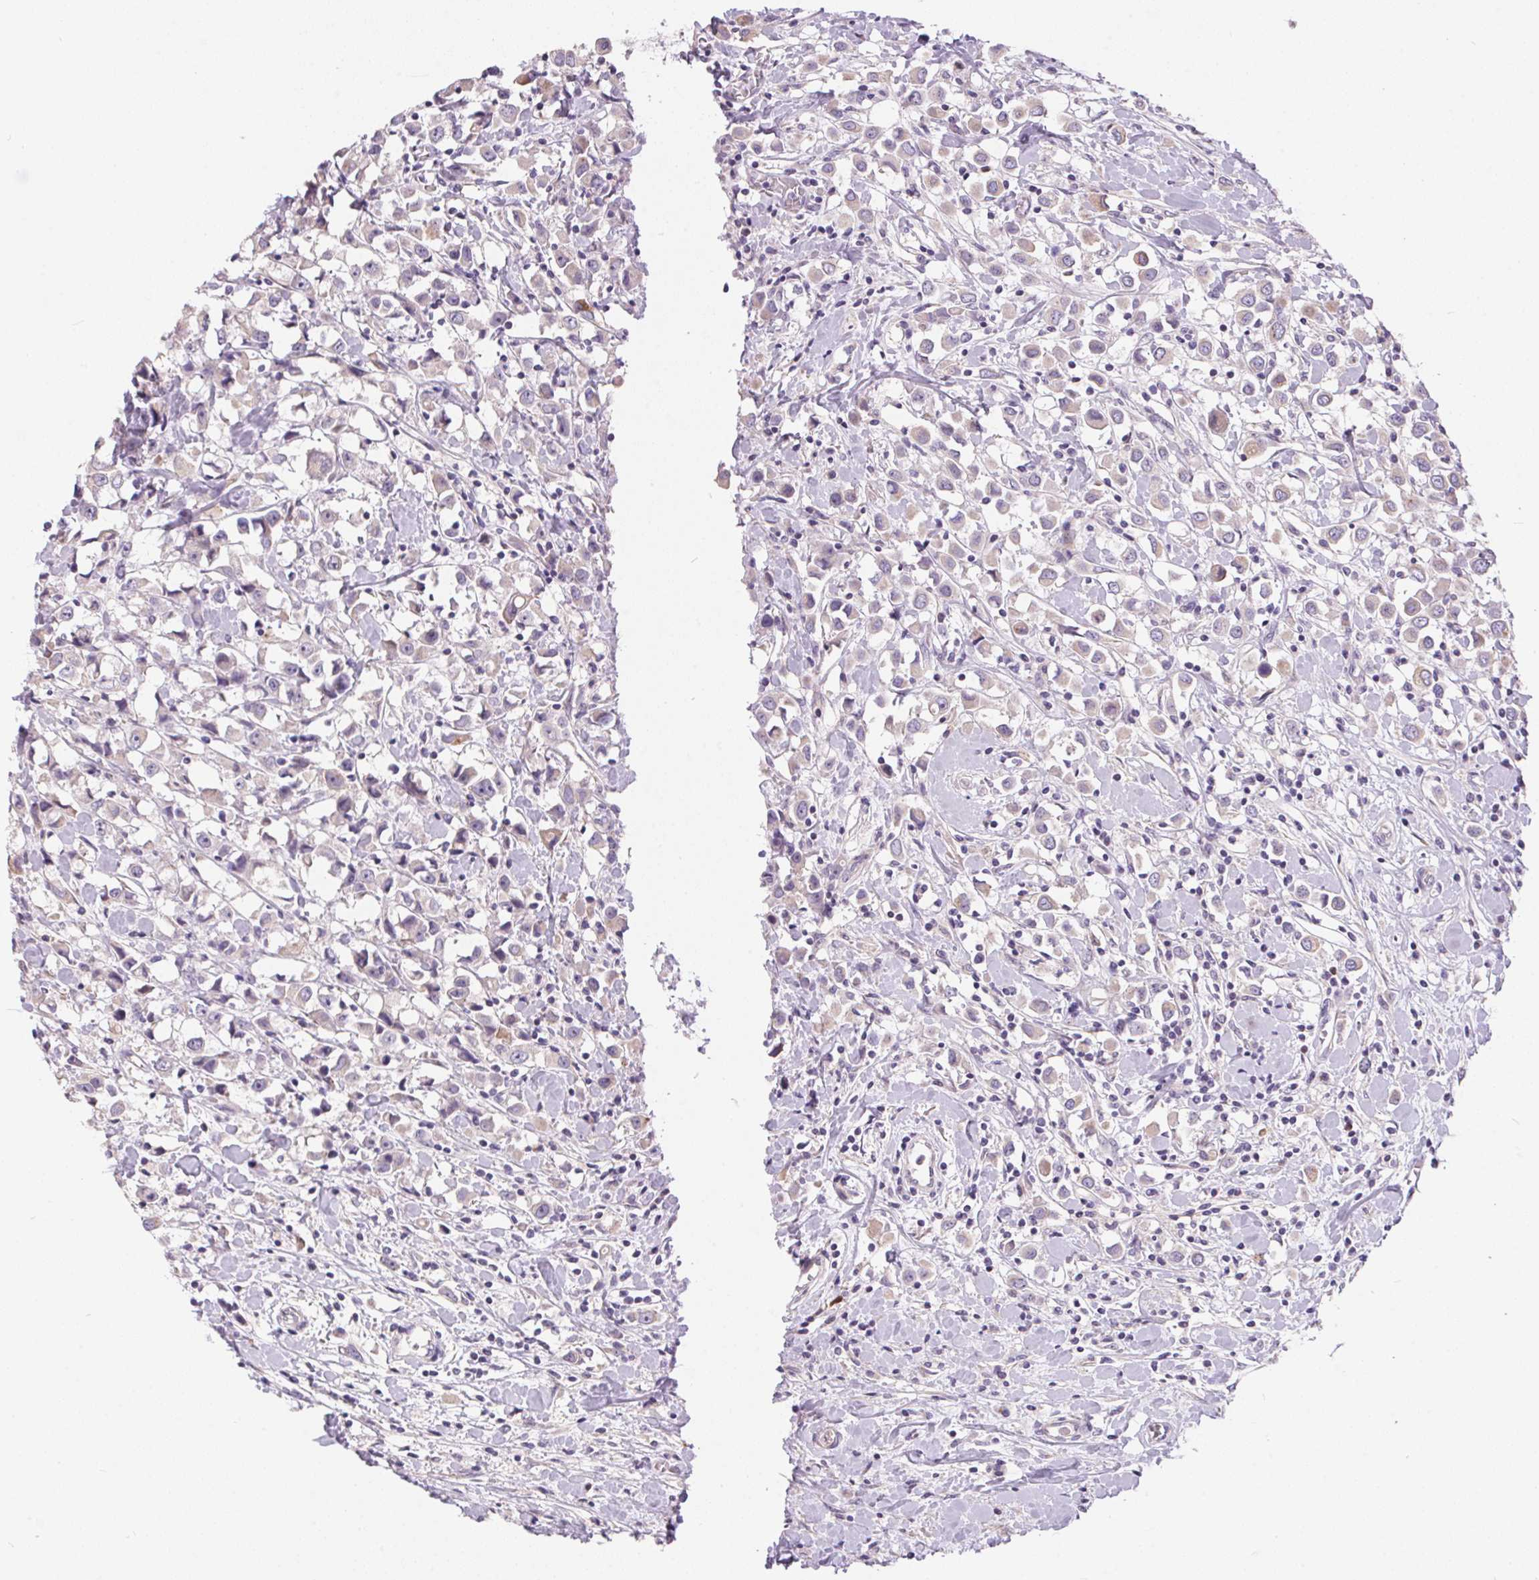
{"staining": {"intensity": "negative", "quantity": "none", "location": "none"}, "tissue": "breast cancer", "cell_type": "Tumor cells", "image_type": "cancer", "snomed": [{"axis": "morphology", "description": "Duct carcinoma"}, {"axis": "topography", "description": "Breast"}], "caption": "The micrograph displays no significant staining in tumor cells of breast cancer (intraductal carcinoma). (DAB immunohistochemistry (IHC), high magnification).", "gene": "UNC13B", "patient": {"sex": "female", "age": 61}}